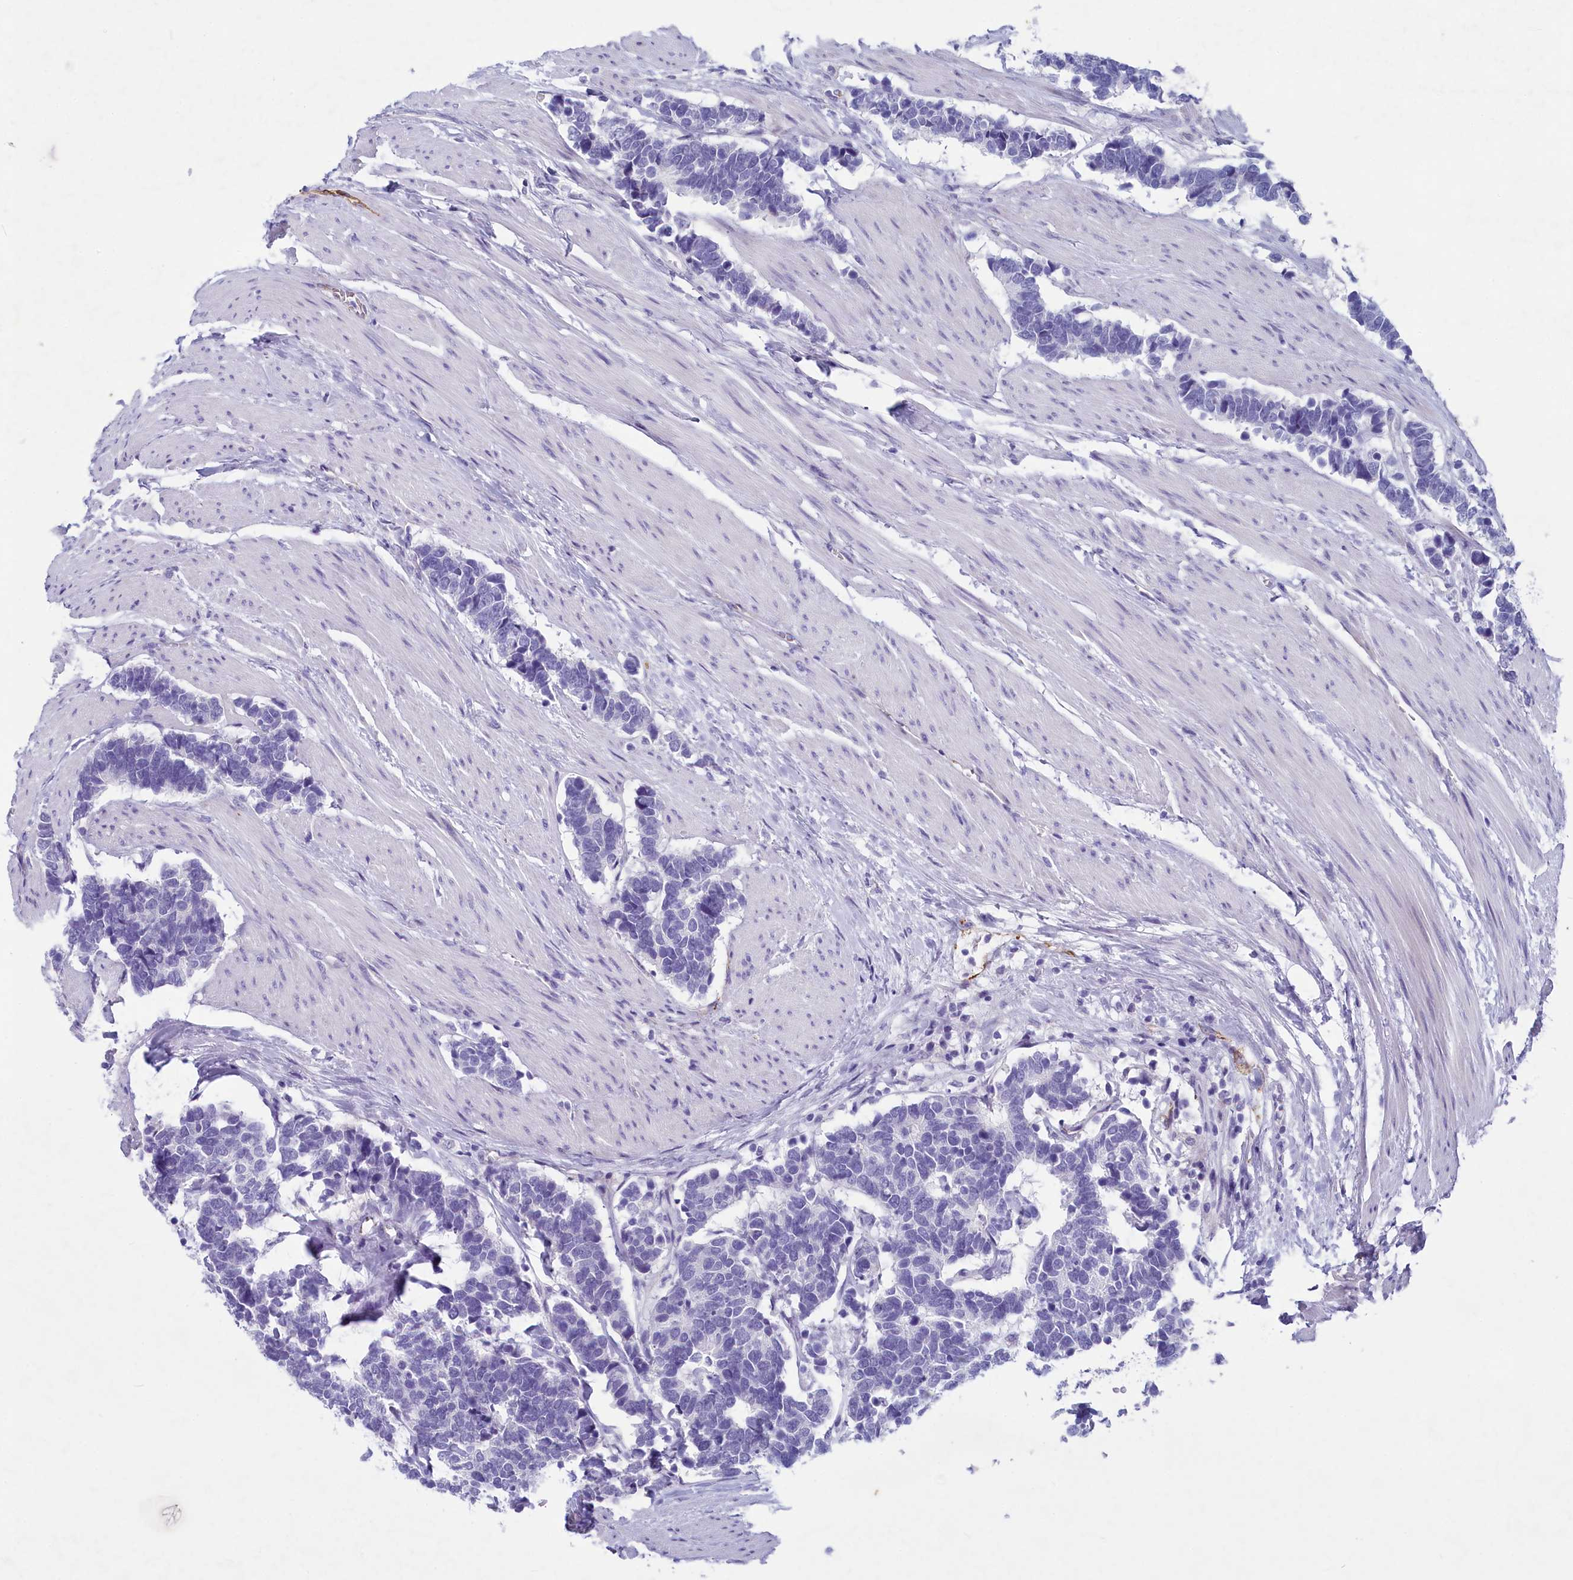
{"staining": {"intensity": "negative", "quantity": "none", "location": "none"}, "tissue": "carcinoid", "cell_type": "Tumor cells", "image_type": "cancer", "snomed": [{"axis": "morphology", "description": "Carcinoma, NOS"}, {"axis": "morphology", "description": "Carcinoid, malignant, NOS"}, {"axis": "topography", "description": "Urinary bladder"}], "caption": "Photomicrograph shows no significant protein staining in tumor cells of carcinoid (malignant).", "gene": "INSC", "patient": {"sex": "male", "age": 57}}